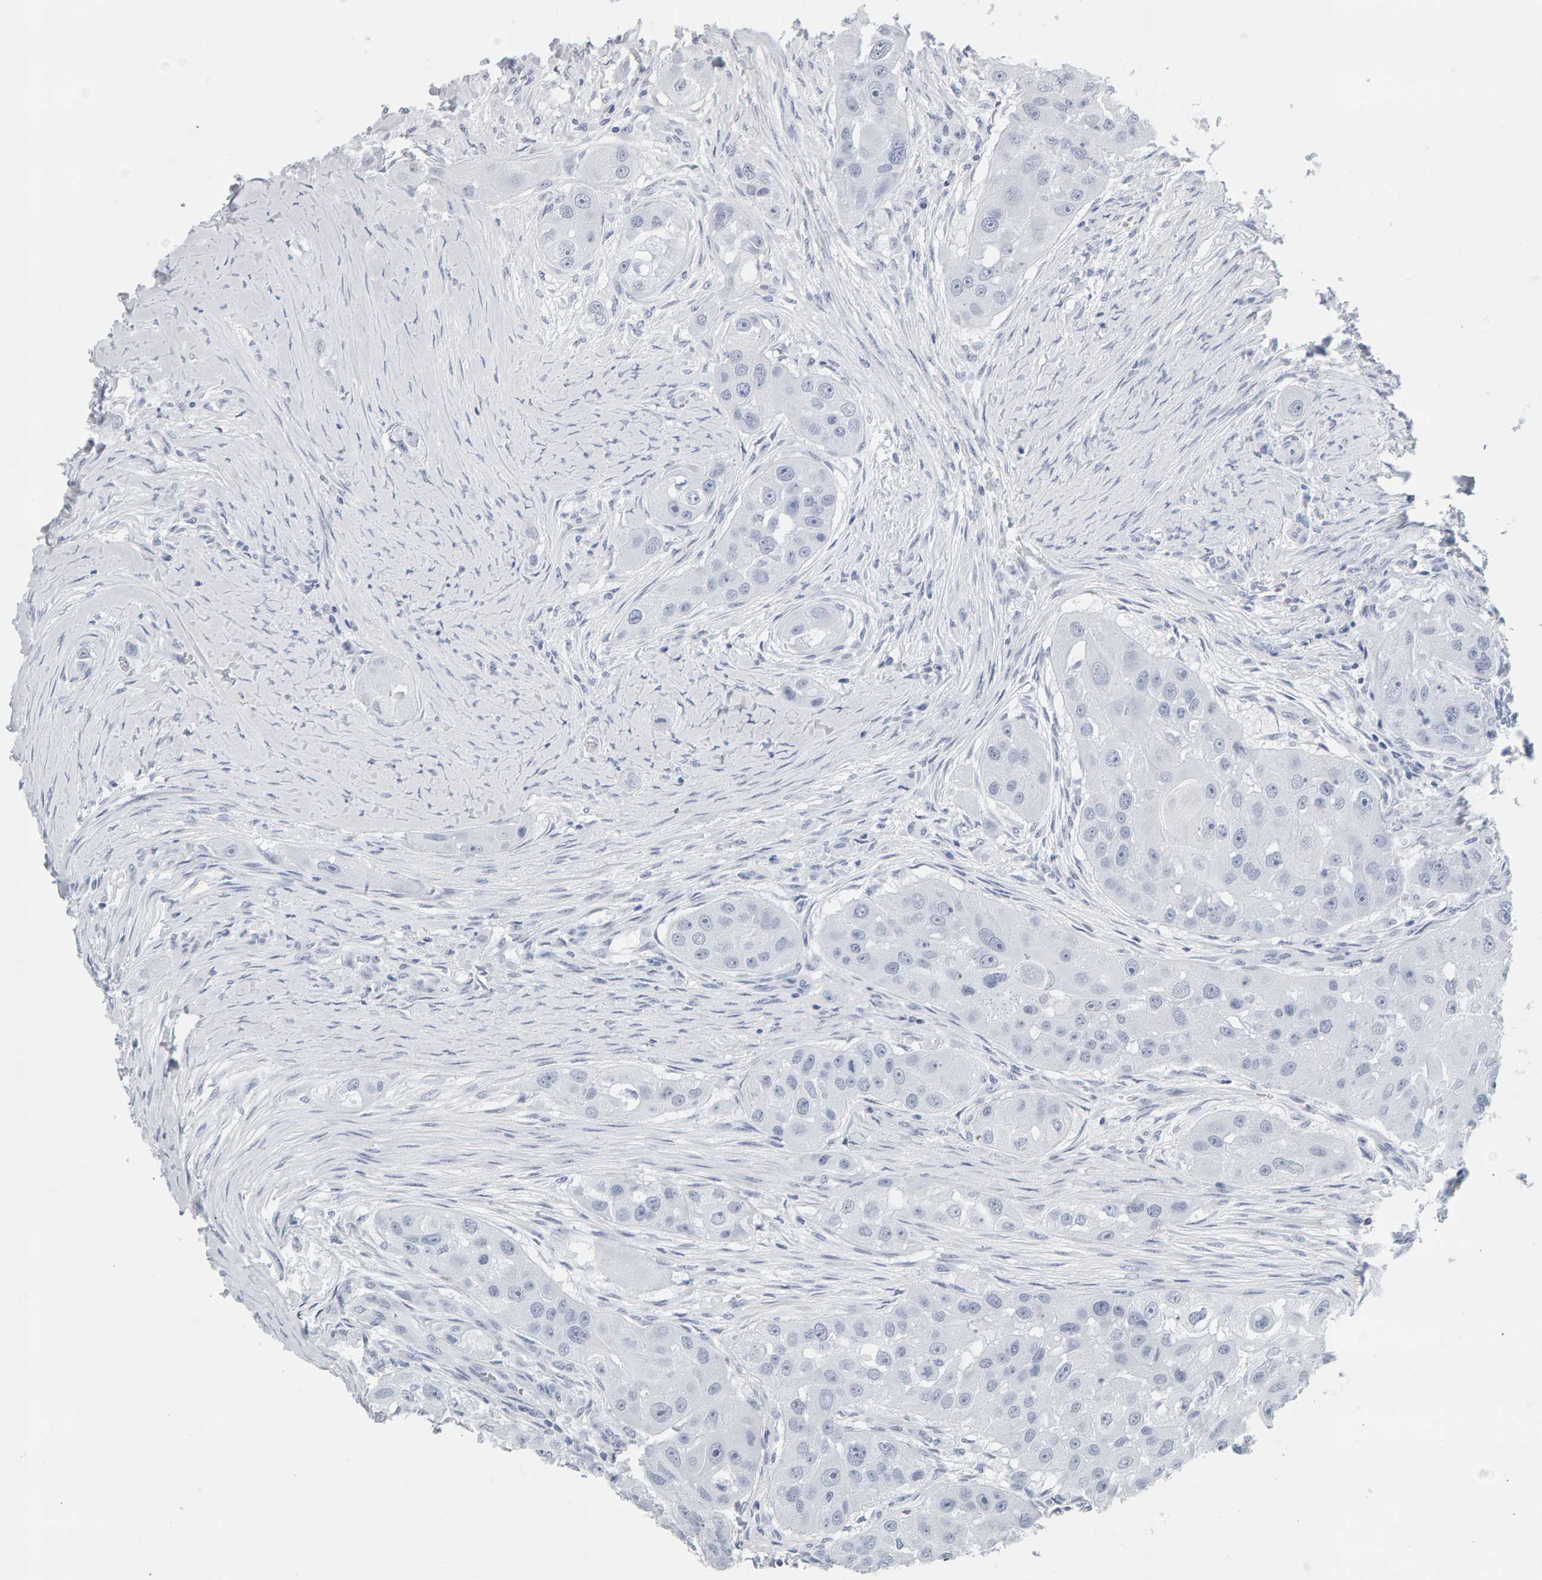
{"staining": {"intensity": "negative", "quantity": "none", "location": "none"}, "tissue": "head and neck cancer", "cell_type": "Tumor cells", "image_type": "cancer", "snomed": [{"axis": "morphology", "description": "Normal tissue, NOS"}, {"axis": "morphology", "description": "Squamous cell carcinoma, NOS"}, {"axis": "topography", "description": "Skeletal muscle"}, {"axis": "topography", "description": "Head-Neck"}], "caption": "A high-resolution image shows immunohistochemistry staining of squamous cell carcinoma (head and neck), which demonstrates no significant expression in tumor cells.", "gene": "SPACA3", "patient": {"sex": "male", "age": 51}}